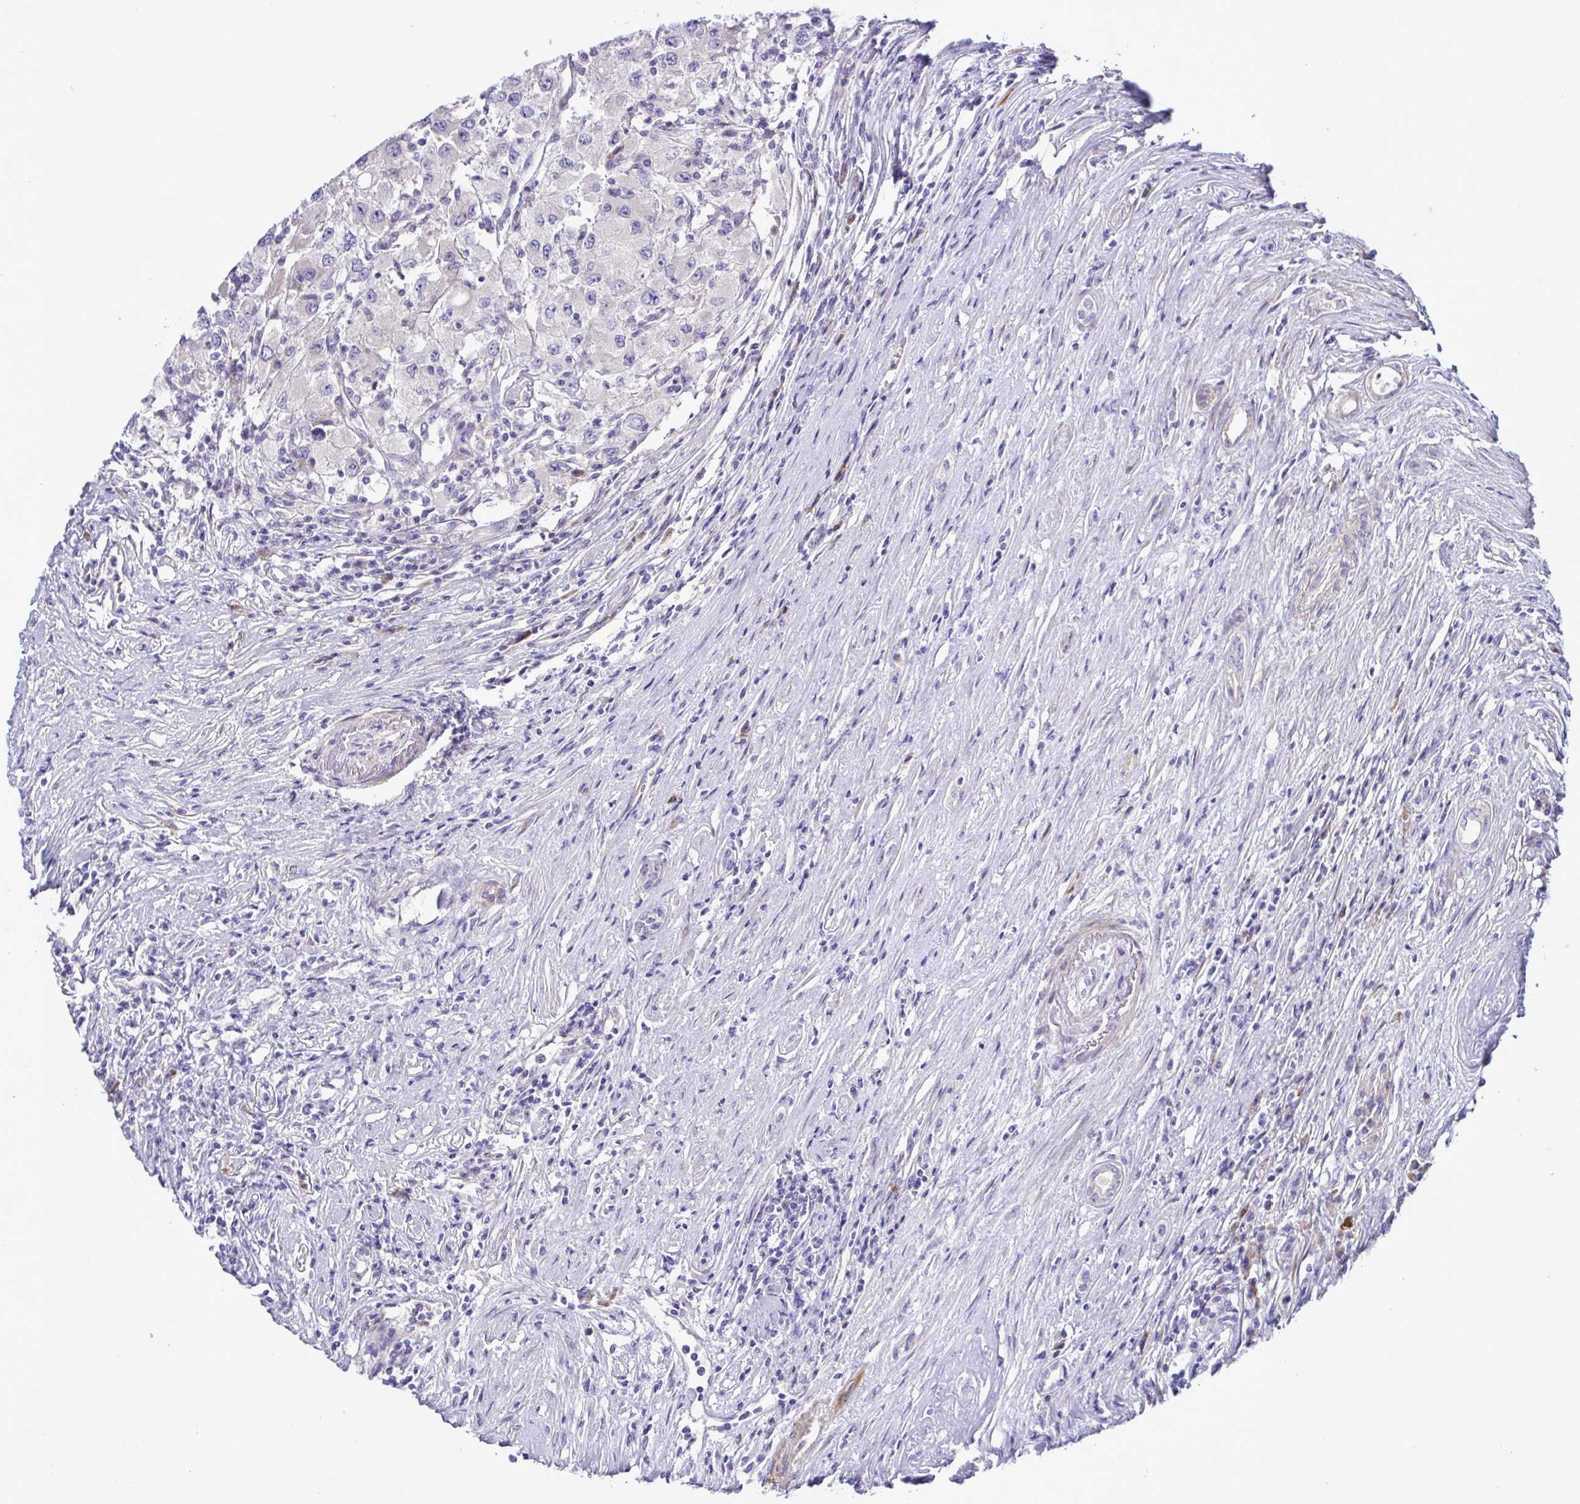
{"staining": {"intensity": "negative", "quantity": "none", "location": "none"}, "tissue": "renal cancer", "cell_type": "Tumor cells", "image_type": "cancer", "snomed": [{"axis": "morphology", "description": "Adenocarcinoma, NOS"}, {"axis": "topography", "description": "Kidney"}], "caption": "Tumor cells are negative for brown protein staining in renal cancer (adenocarcinoma). (Brightfield microscopy of DAB (3,3'-diaminobenzidine) IHC at high magnification).", "gene": "FAM86B1", "patient": {"sex": "female", "age": 67}}